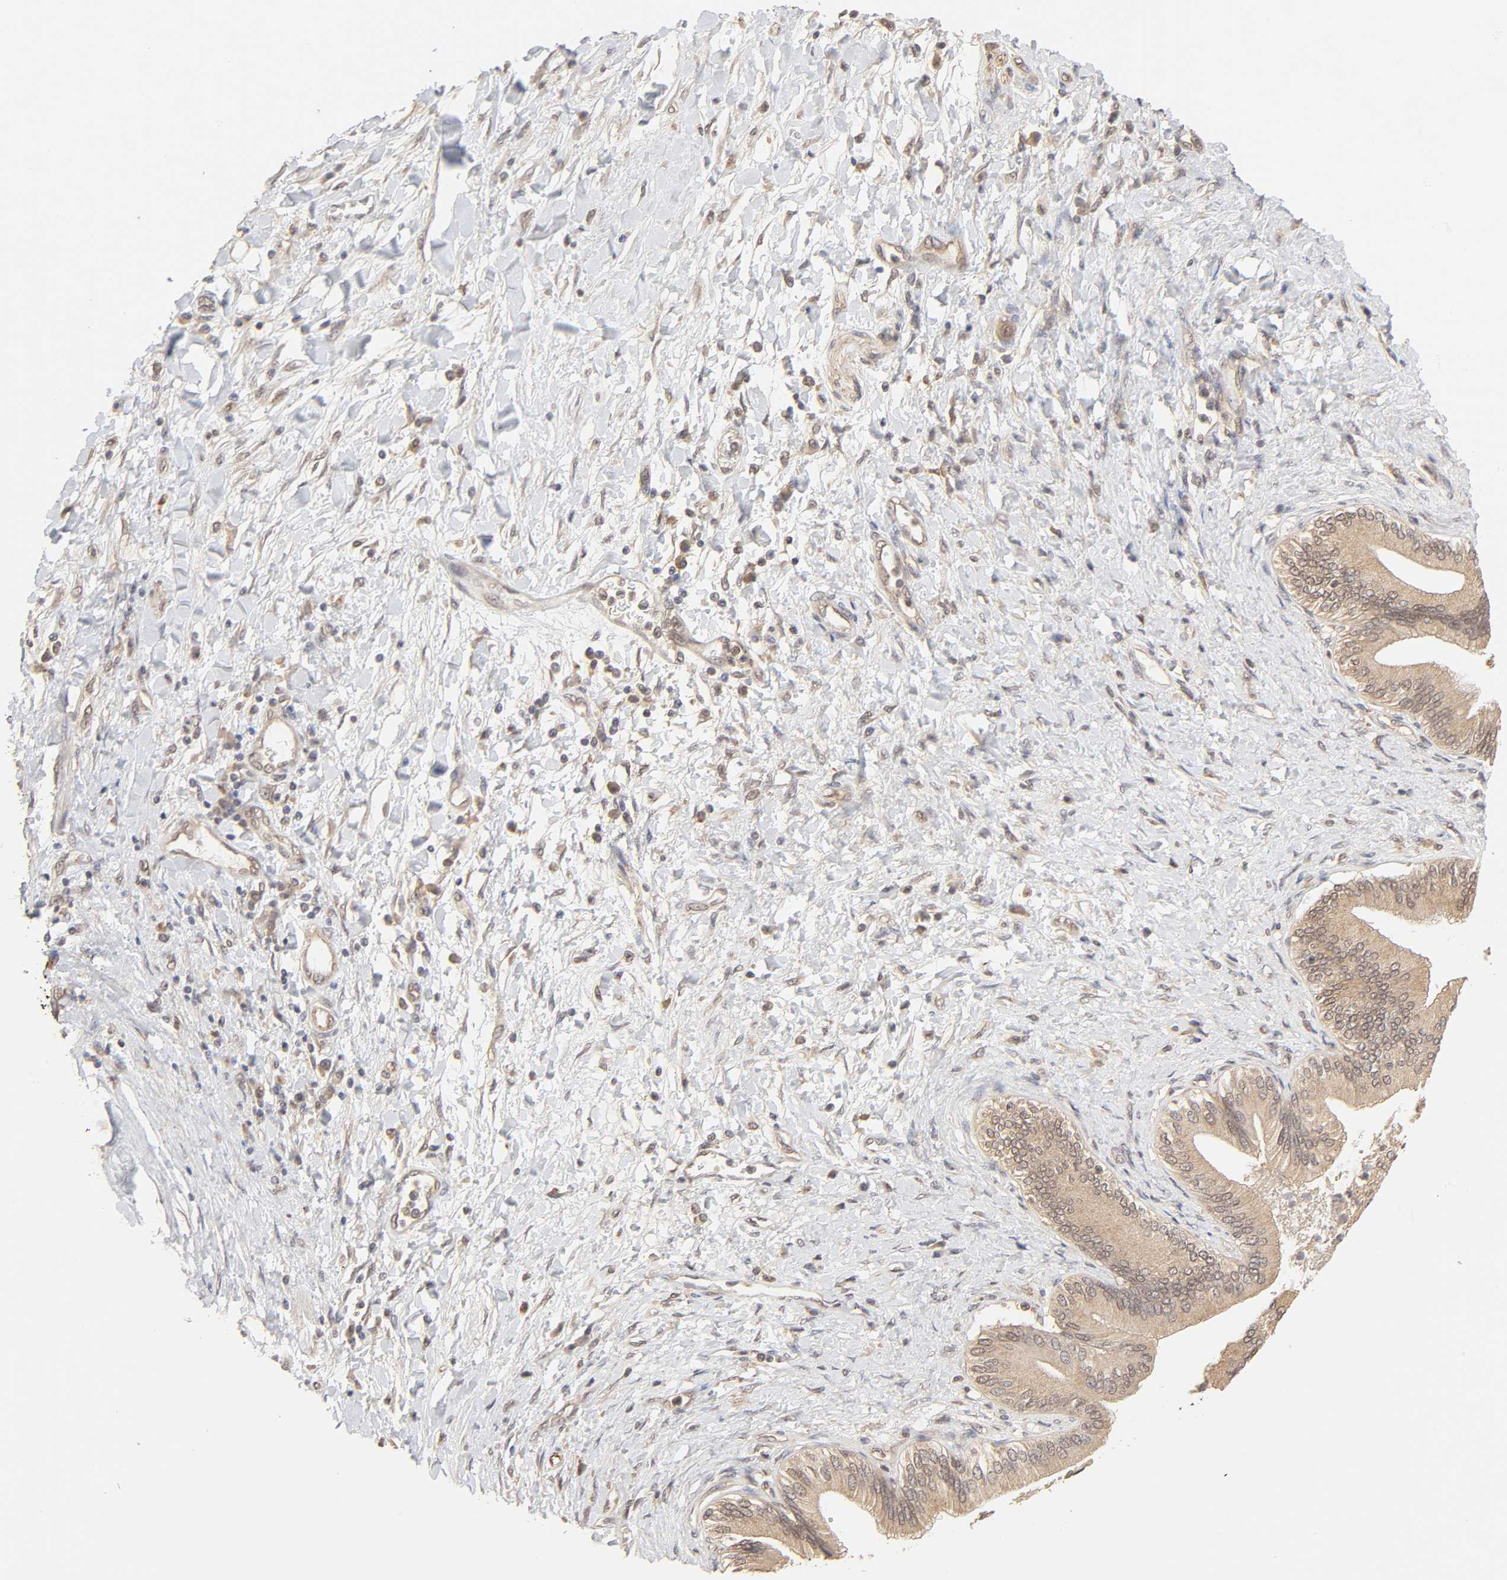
{"staining": {"intensity": "weak", "quantity": ">75%", "location": "cytoplasmic/membranous"}, "tissue": "soft tissue", "cell_type": "Fibroblasts", "image_type": "normal", "snomed": [{"axis": "morphology", "description": "Normal tissue, NOS"}, {"axis": "morphology", "description": "Cholangiocarcinoma"}, {"axis": "topography", "description": "Liver"}, {"axis": "topography", "description": "Peripheral nerve tissue"}], "caption": "This is a micrograph of immunohistochemistry (IHC) staining of benign soft tissue, which shows weak positivity in the cytoplasmic/membranous of fibroblasts.", "gene": "MAPK1", "patient": {"sex": "male", "age": 50}}